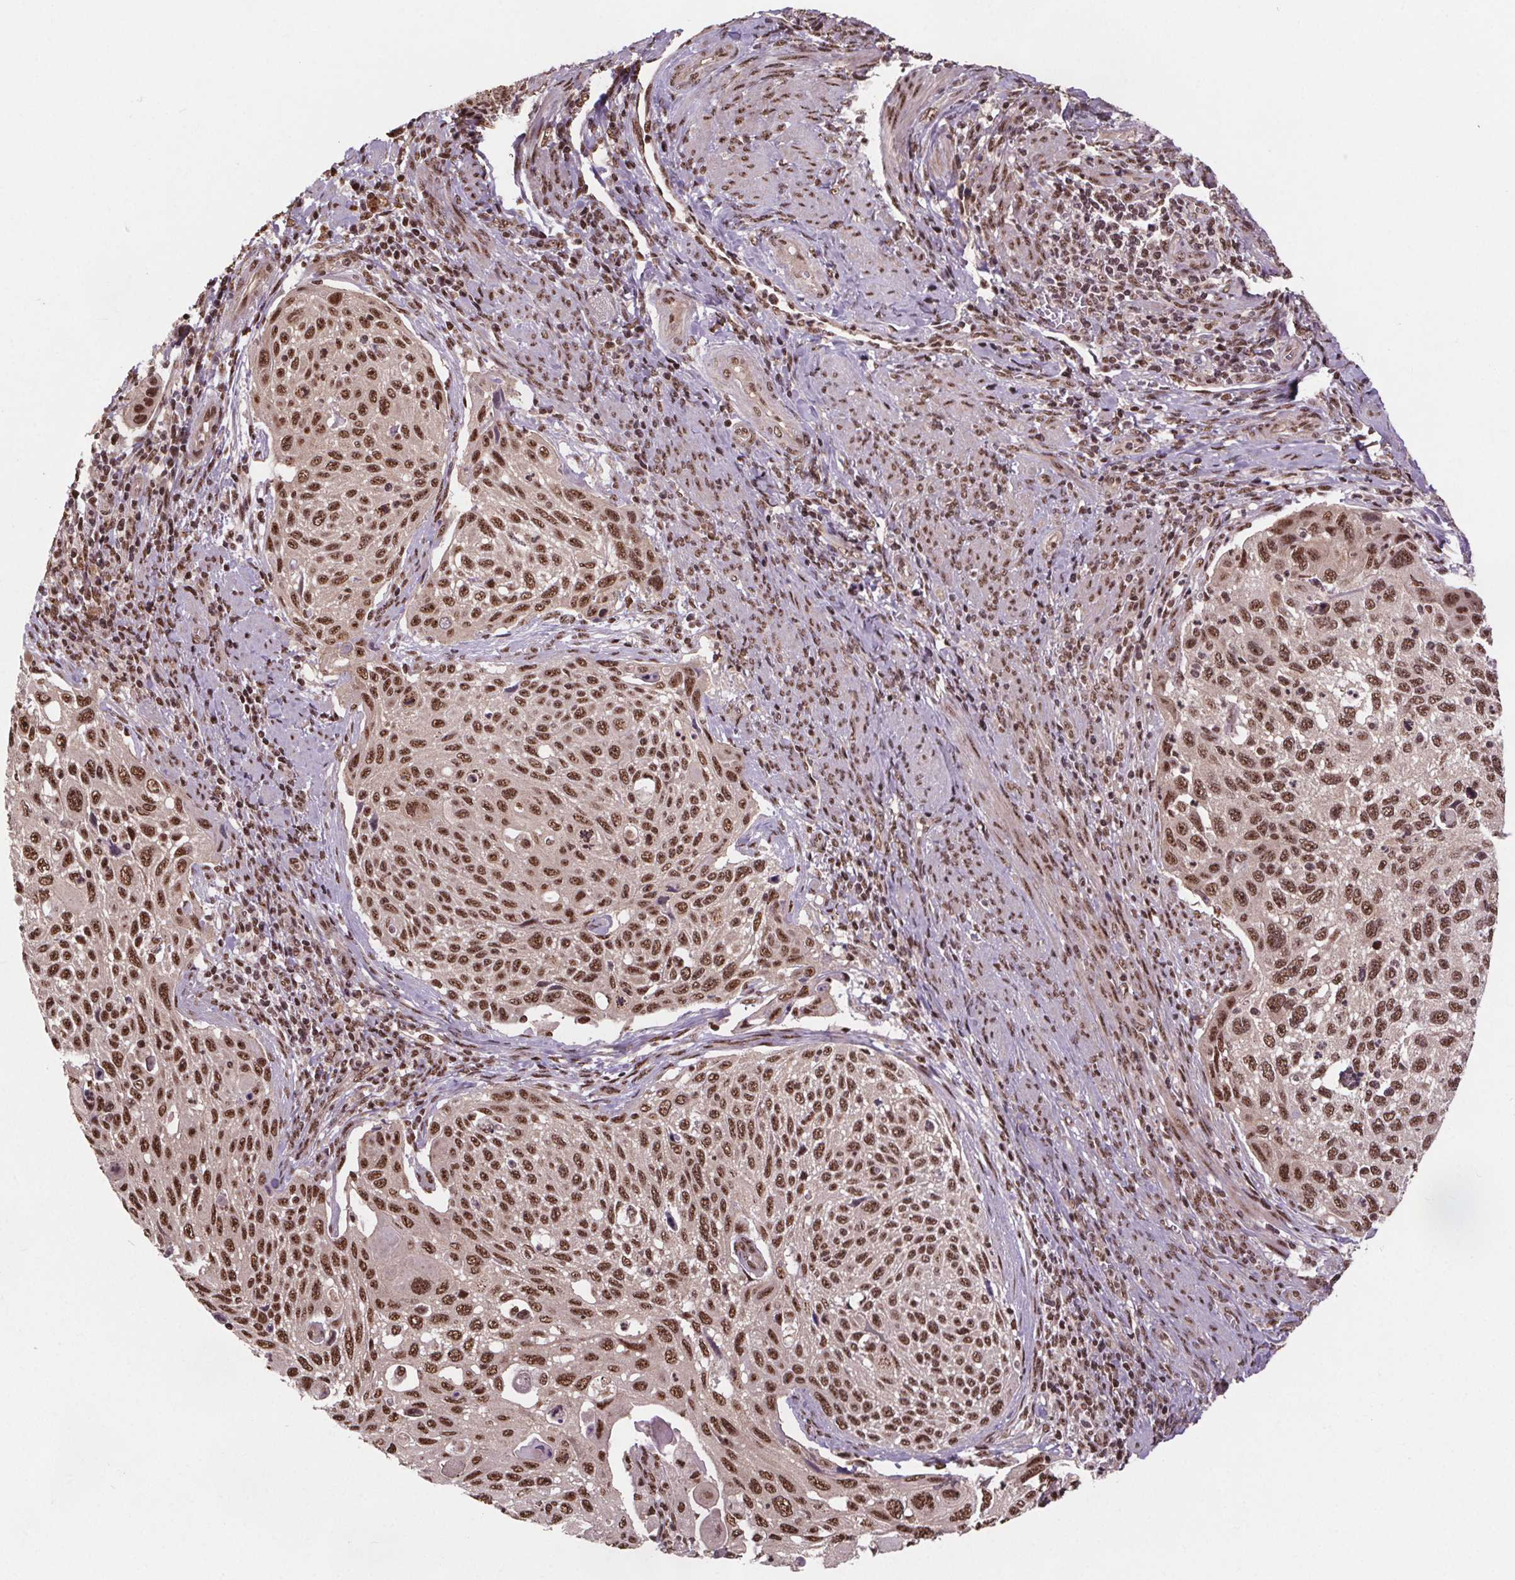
{"staining": {"intensity": "moderate", "quantity": ">75%", "location": "nuclear"}, "tissue": "cervical cancer", "cell_type": "Tumor cells", "image_type": "cancer", "snomed": [{"axis": "morphology", "description": "Squamous cell carcinoma, NOS"}, {"axis": "topography", "description": "Cervix"}], "caption": "Protein analysis of squamous cell carcinoma (cervical) tissue displays moderate nuclear staining in about >75% of tumor cells. (DAB = brown stain, brightfield microscopy at high magnification).", "gene": "JARID2", "patient": {"sex": "female", "age": 70}}